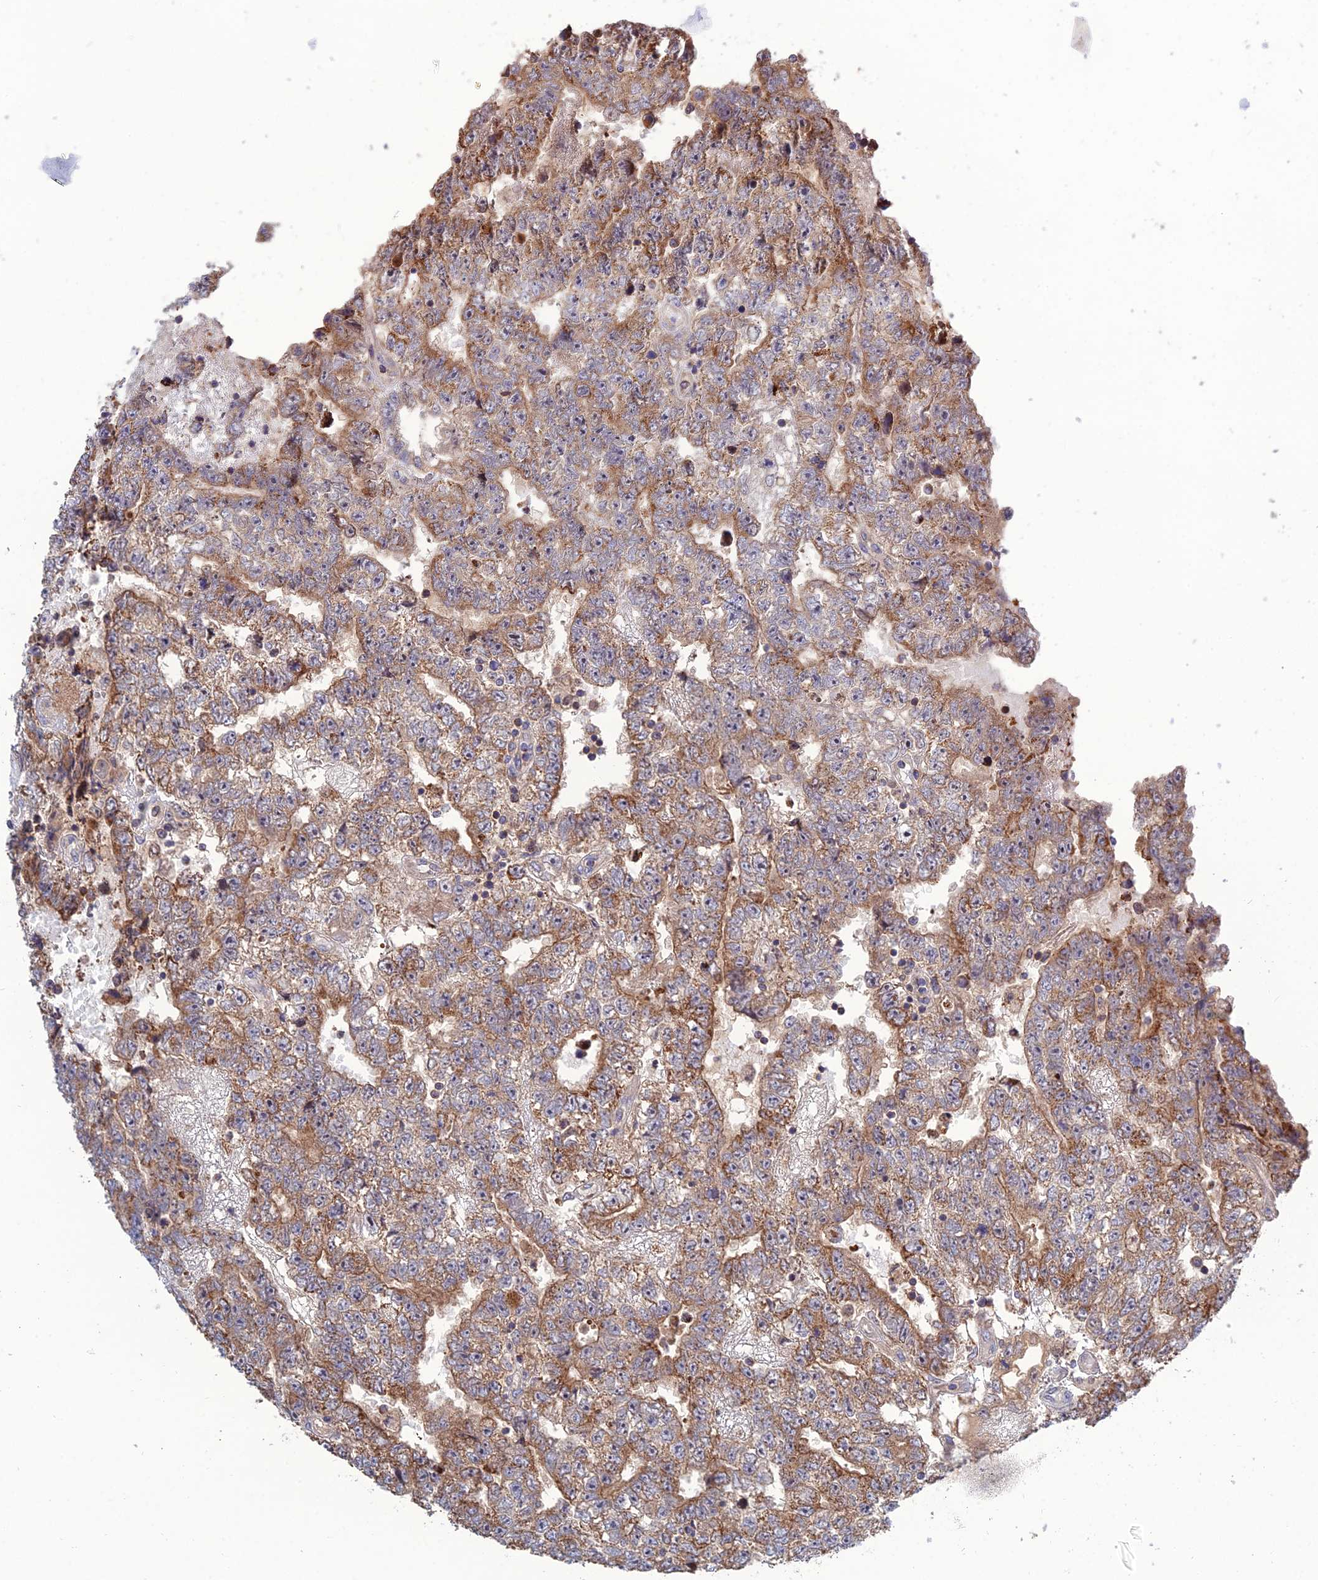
{"staining": {"intensity": "moderate", "quantity": ">75%", "location": "cytoplasmic/membranous"}, "tissue": "testis cancer", "cell_type": "Tumor cells", "image_type": "cancer", "snomed": [{"axis": "morphology", "description": "Carcinoma, Embryonal, NOS"}, {"axis": "topography", "description": "Testis"}], "caption": "Immunohistochemical staining of testis cancer (embryonal carcinoma) demonstrates medium levels of moderate cytoplasmic/membranous protein positivity in about >75% of tumor cells.", "gene": "RIC8B", "patient": {"sex": "male", "age": 25}}